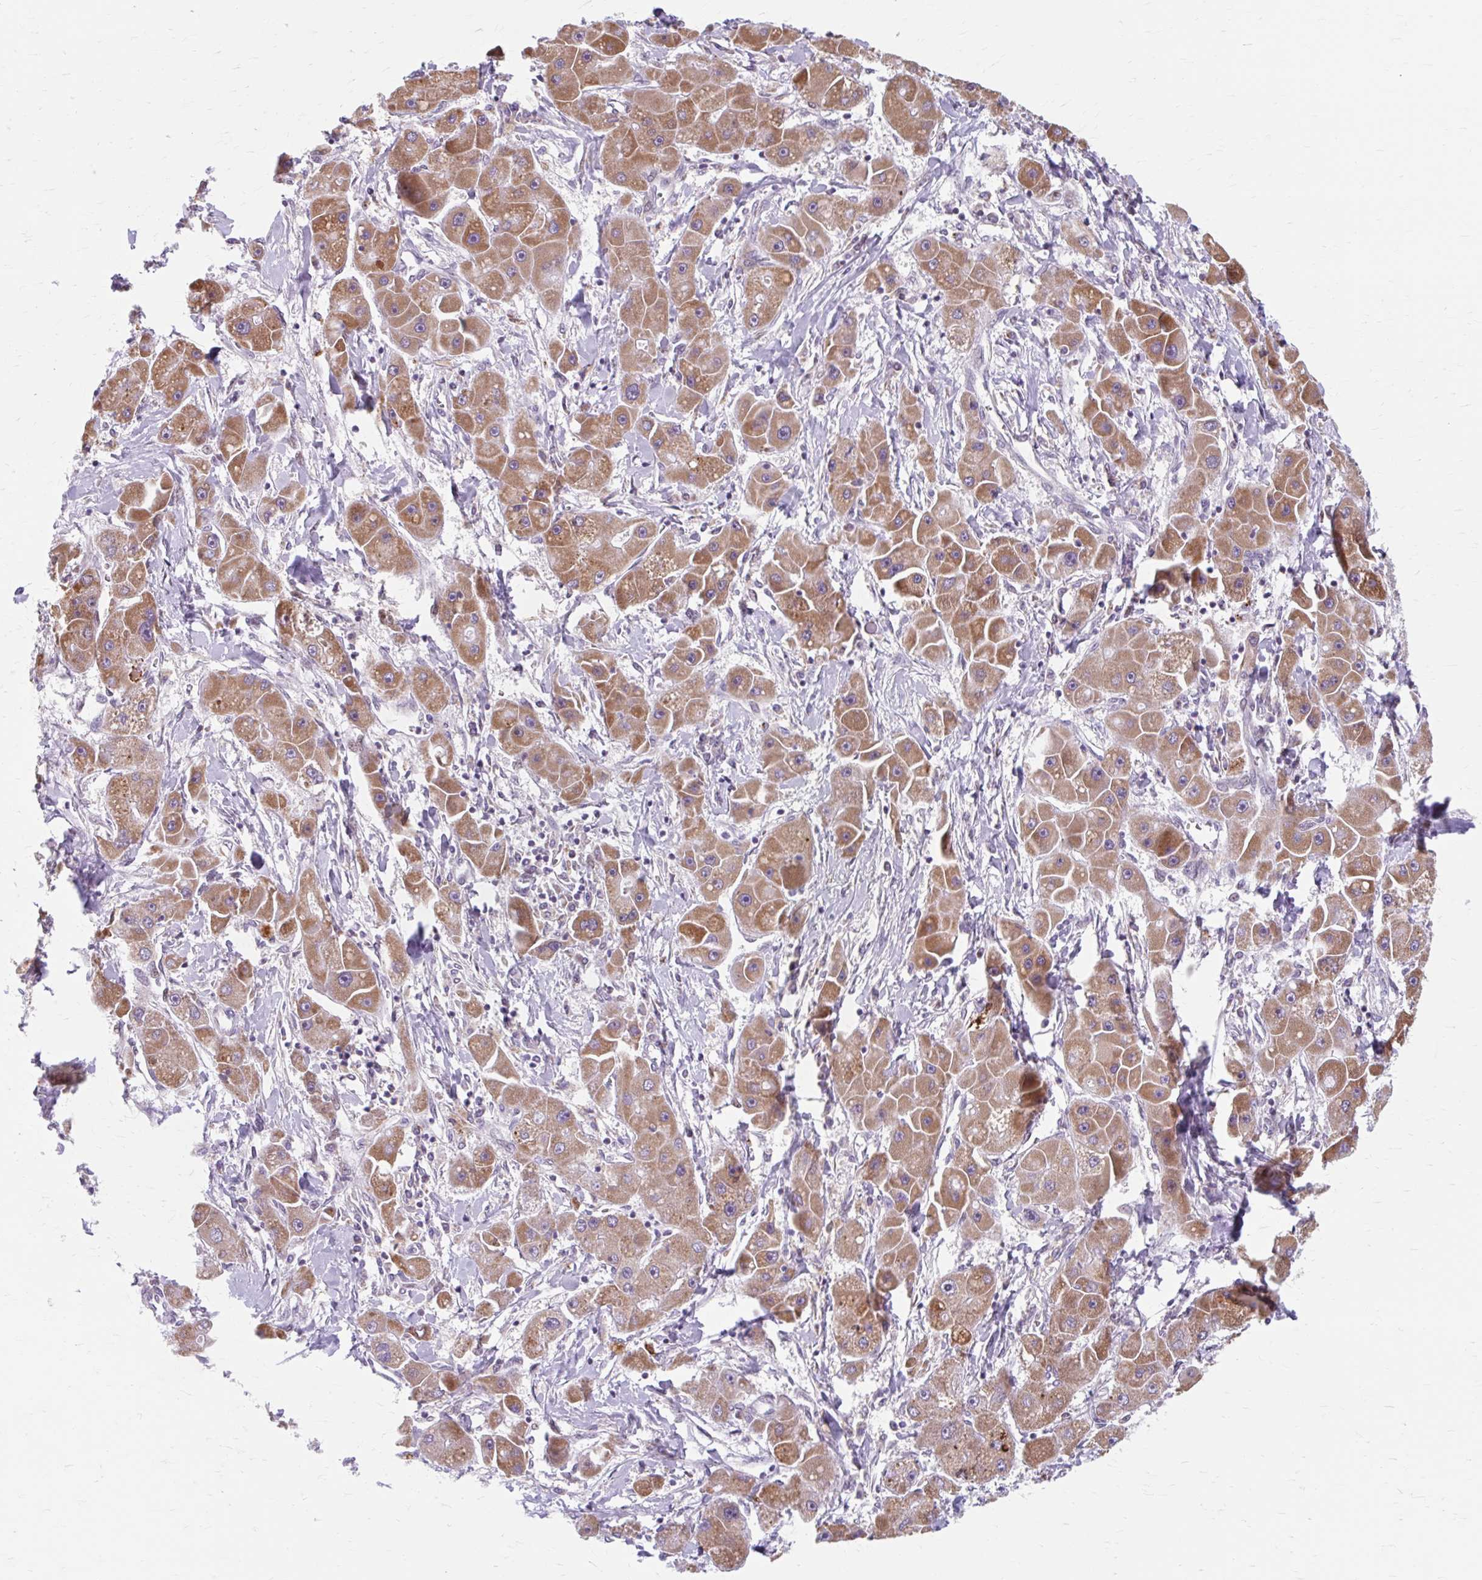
{"staining": {"intensity": "moderate", "quantity": ">75%", "location": "cytoplasmic/membranous"}, "tissue": "liver cancer", "cell_type": "Tumor cells", "image_type": "cancer", "snomed": [{"axis": "morphology", "description": "Carcinoma, Hepatocellular, NOS"}, {"axis": "topography", "description": "Liver"}], "caption": "The immunohistochemical stain highlights moderate cytoplasmic/membranous expression in tumor cells of liver cancer (hepatocellular carcinoma) tissue.", "gene": "BEAN1", "patient": {"sex": "male", "age": 24}}